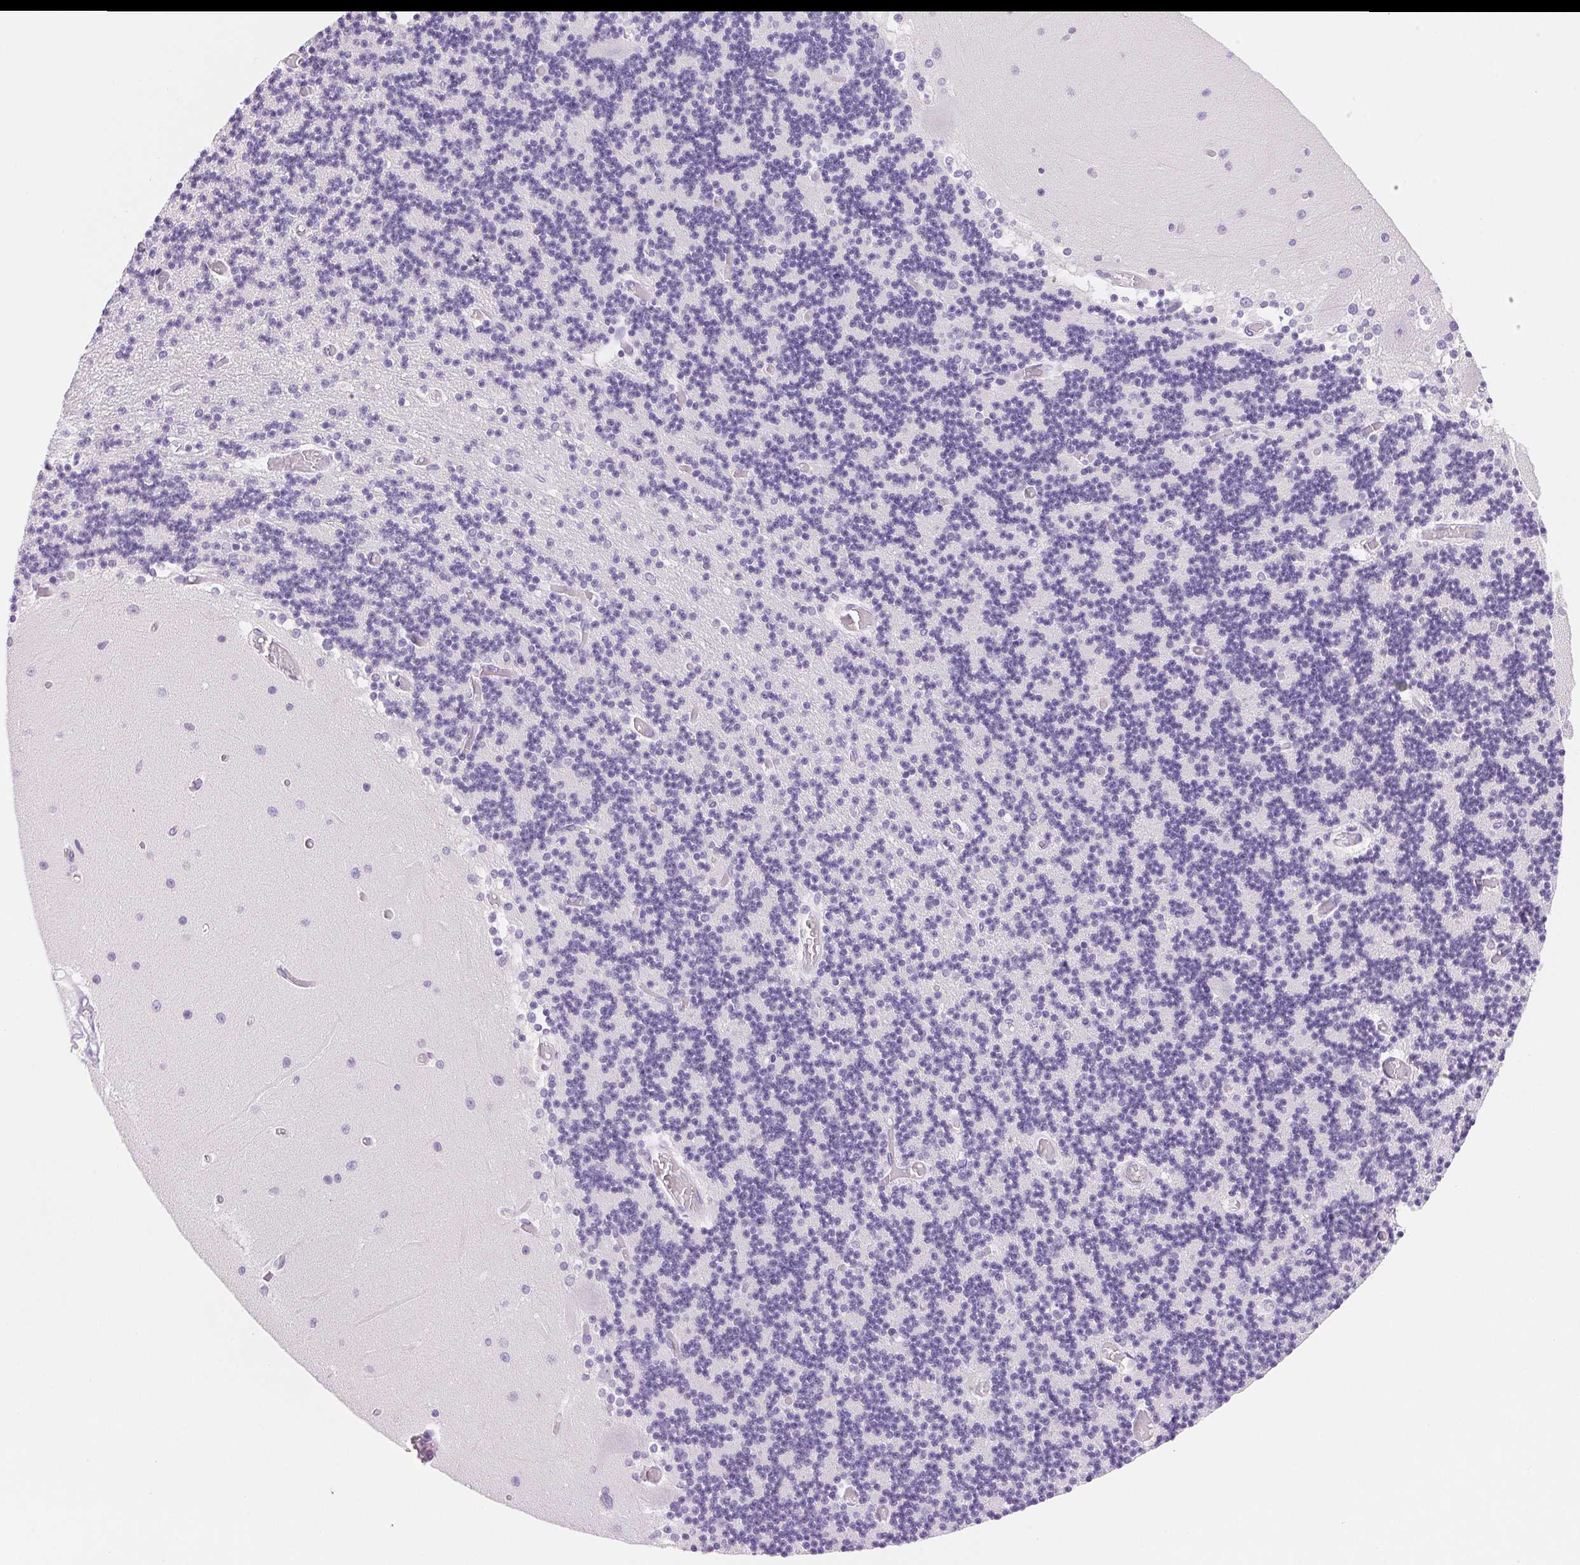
{"staining": {"intensity": "negative", "quantity": "none", "location": "none"}, "tissue": "cerebellum", "cell_type": "Cells in granular layer", "image_type": "normal", "snomed": [{"axis": "morphology", "description": "Normal tissue, NOS"}, {"axis": "topography", "description": "Cerebellum"}], "caption": "Cells in granular layer show no significant protein staining in normal cerebellum.", "gene": "ASGR2", "patient": {"sex": "female", "age": 28}}